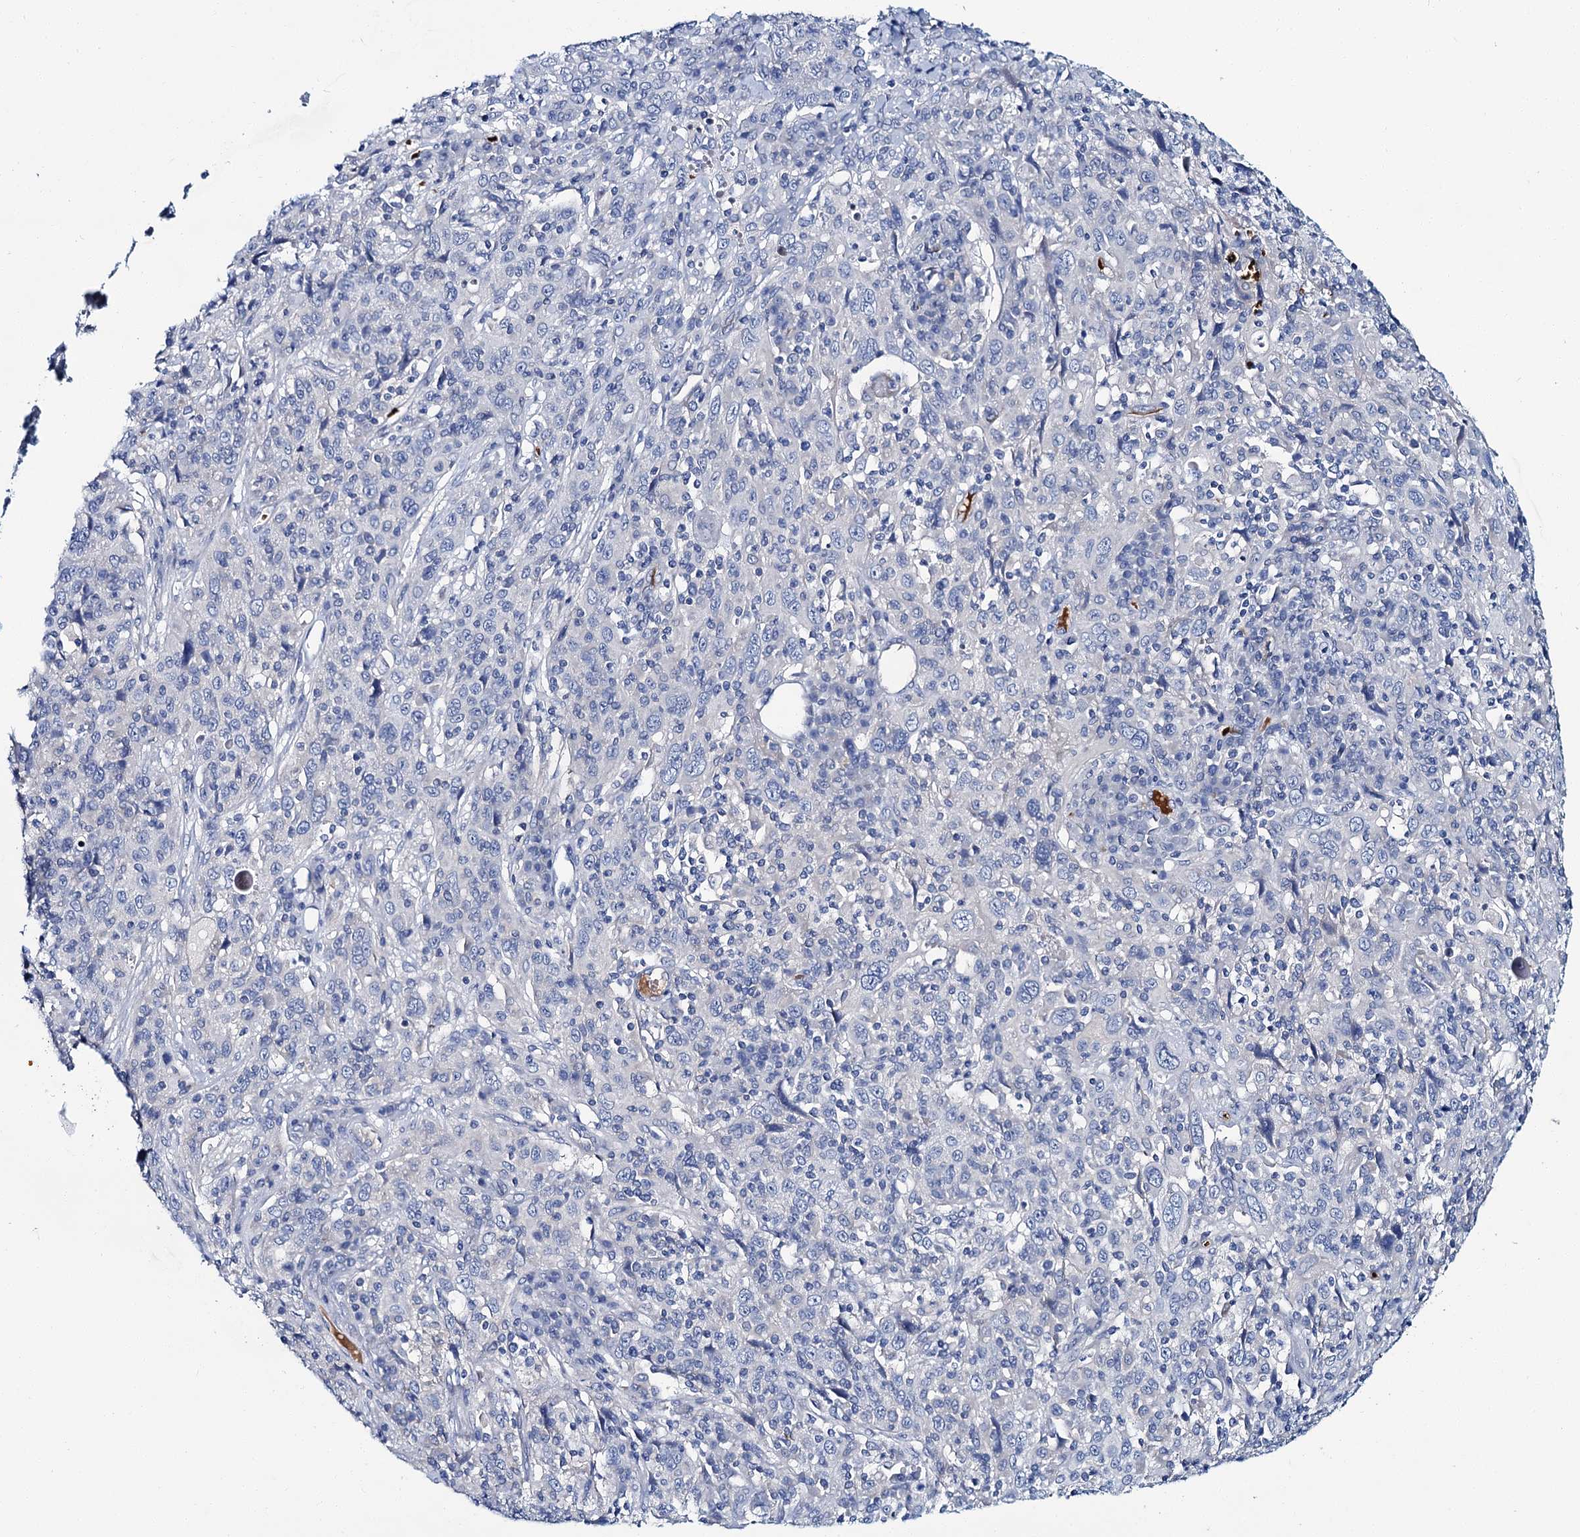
{"staining": {"intensity": "negative", "quantity": "none", "location": "none"}, "tissue": "cervical cancer", "cell_type": "Tumor cells", "image_type": "cancer", "snomed": [{"axis": "morphology", "description": "Squamous cell carcinoma, NOS"}, {"axis": "topography", "description": "Cervix"}], "caption": "Cervical cancer (squamous cell carcinoma) stained for a protein using immunohistochemistry (IHC) demonstrates no staining tumor cells.", "gene": "ATG2A", "patient": {"sex": "female", "age": 46}}